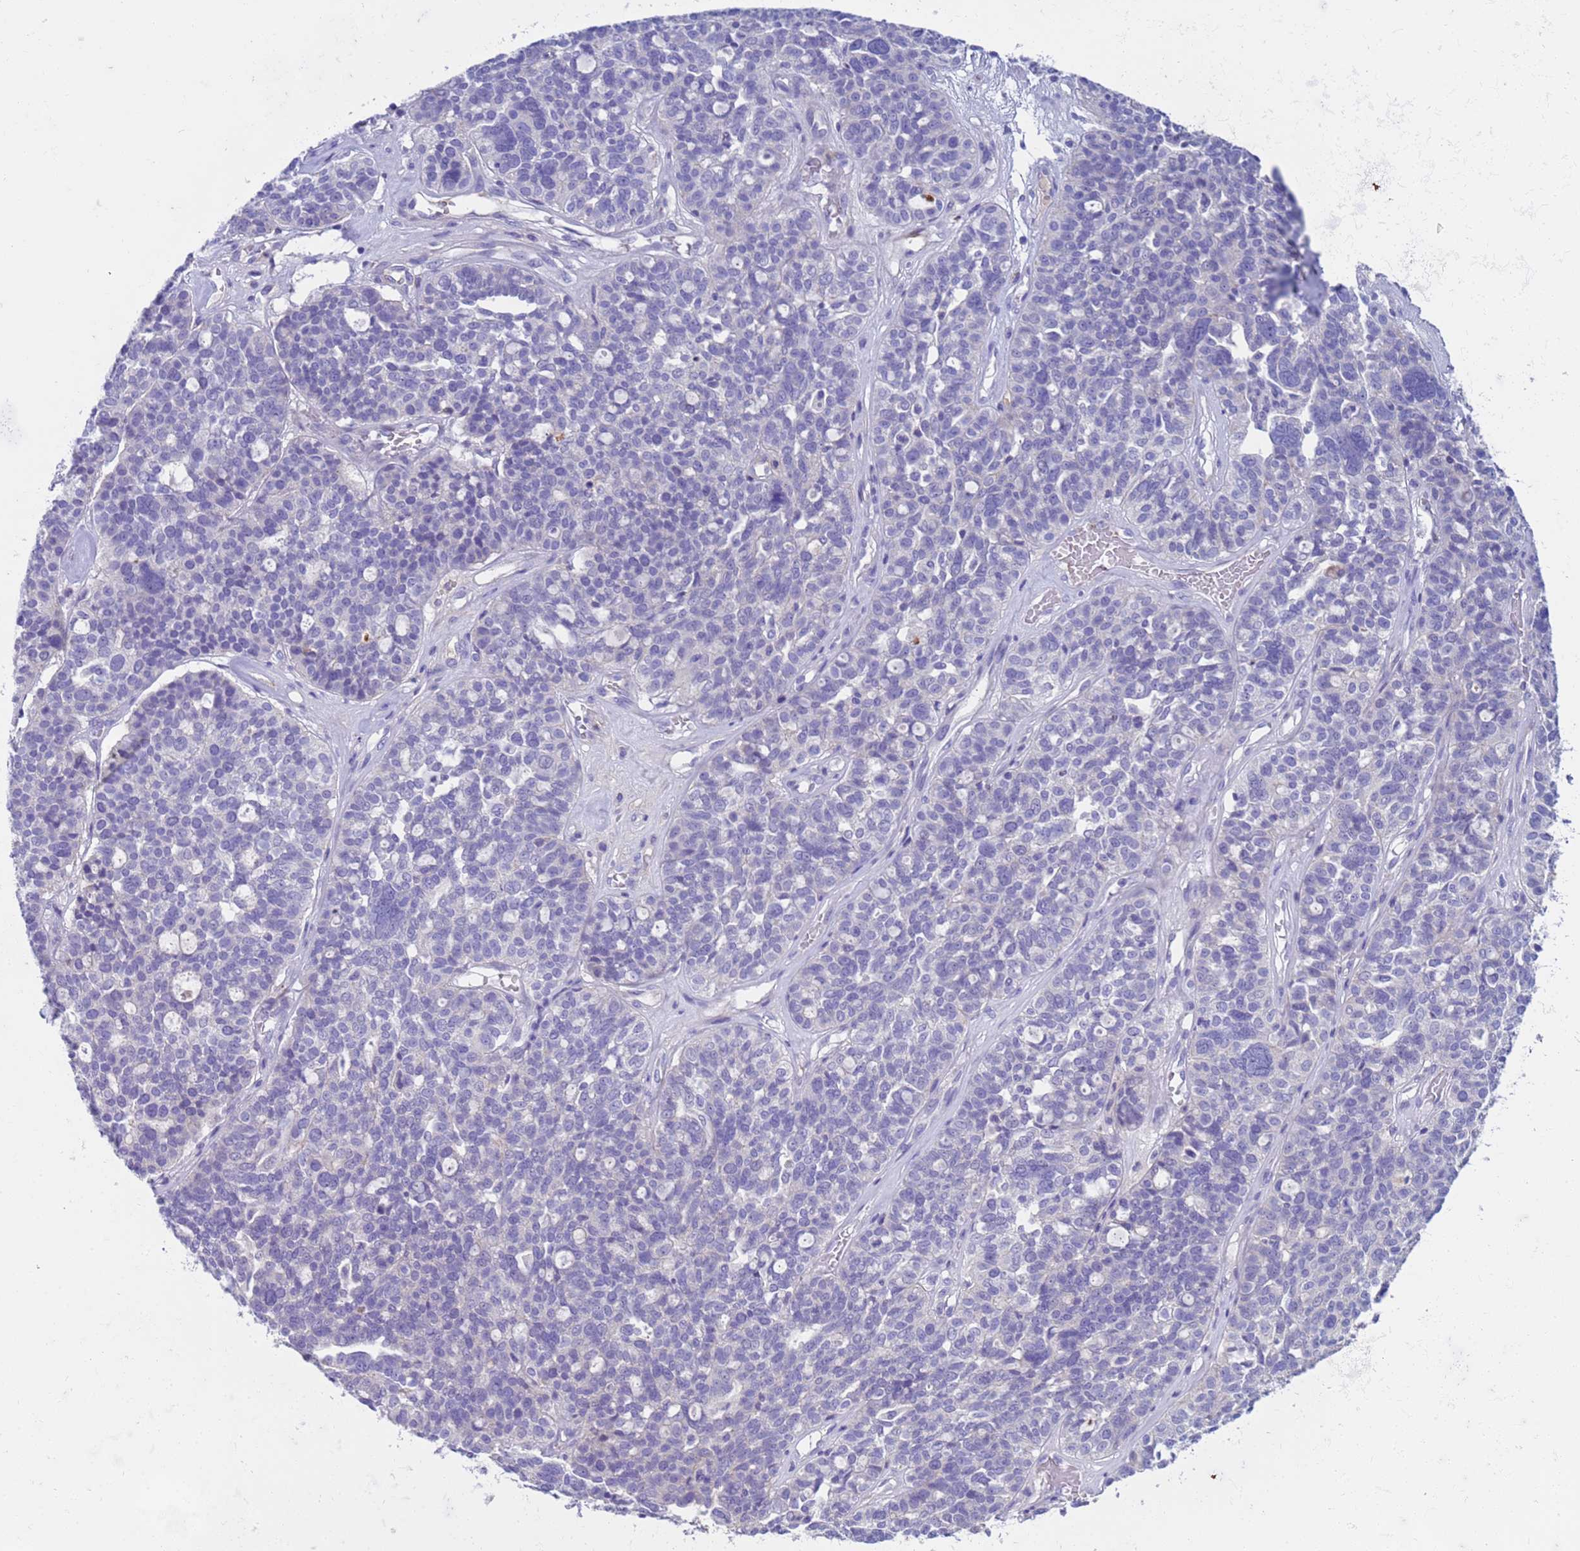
{"staining": {"intensity": "negative", "quantity": "none", "location": "none"}, "tissue": "ovarian cancer", "cell_type": "Tumor cells", "image_type": "cancer", "snomed": [{"axis": "morphology", "description": "Cystadenocarcinoma, serous, NOS"}, {"axis": "topography", "description": "Ovary"}], "caption": "Immunohistochemical staining of human ovarian cancer (serous cystadenocarcinoma) reveals no significant staining in tumor cells.", "gene": "C4orf46", "patient": {"sex": "female", "age": 59}}